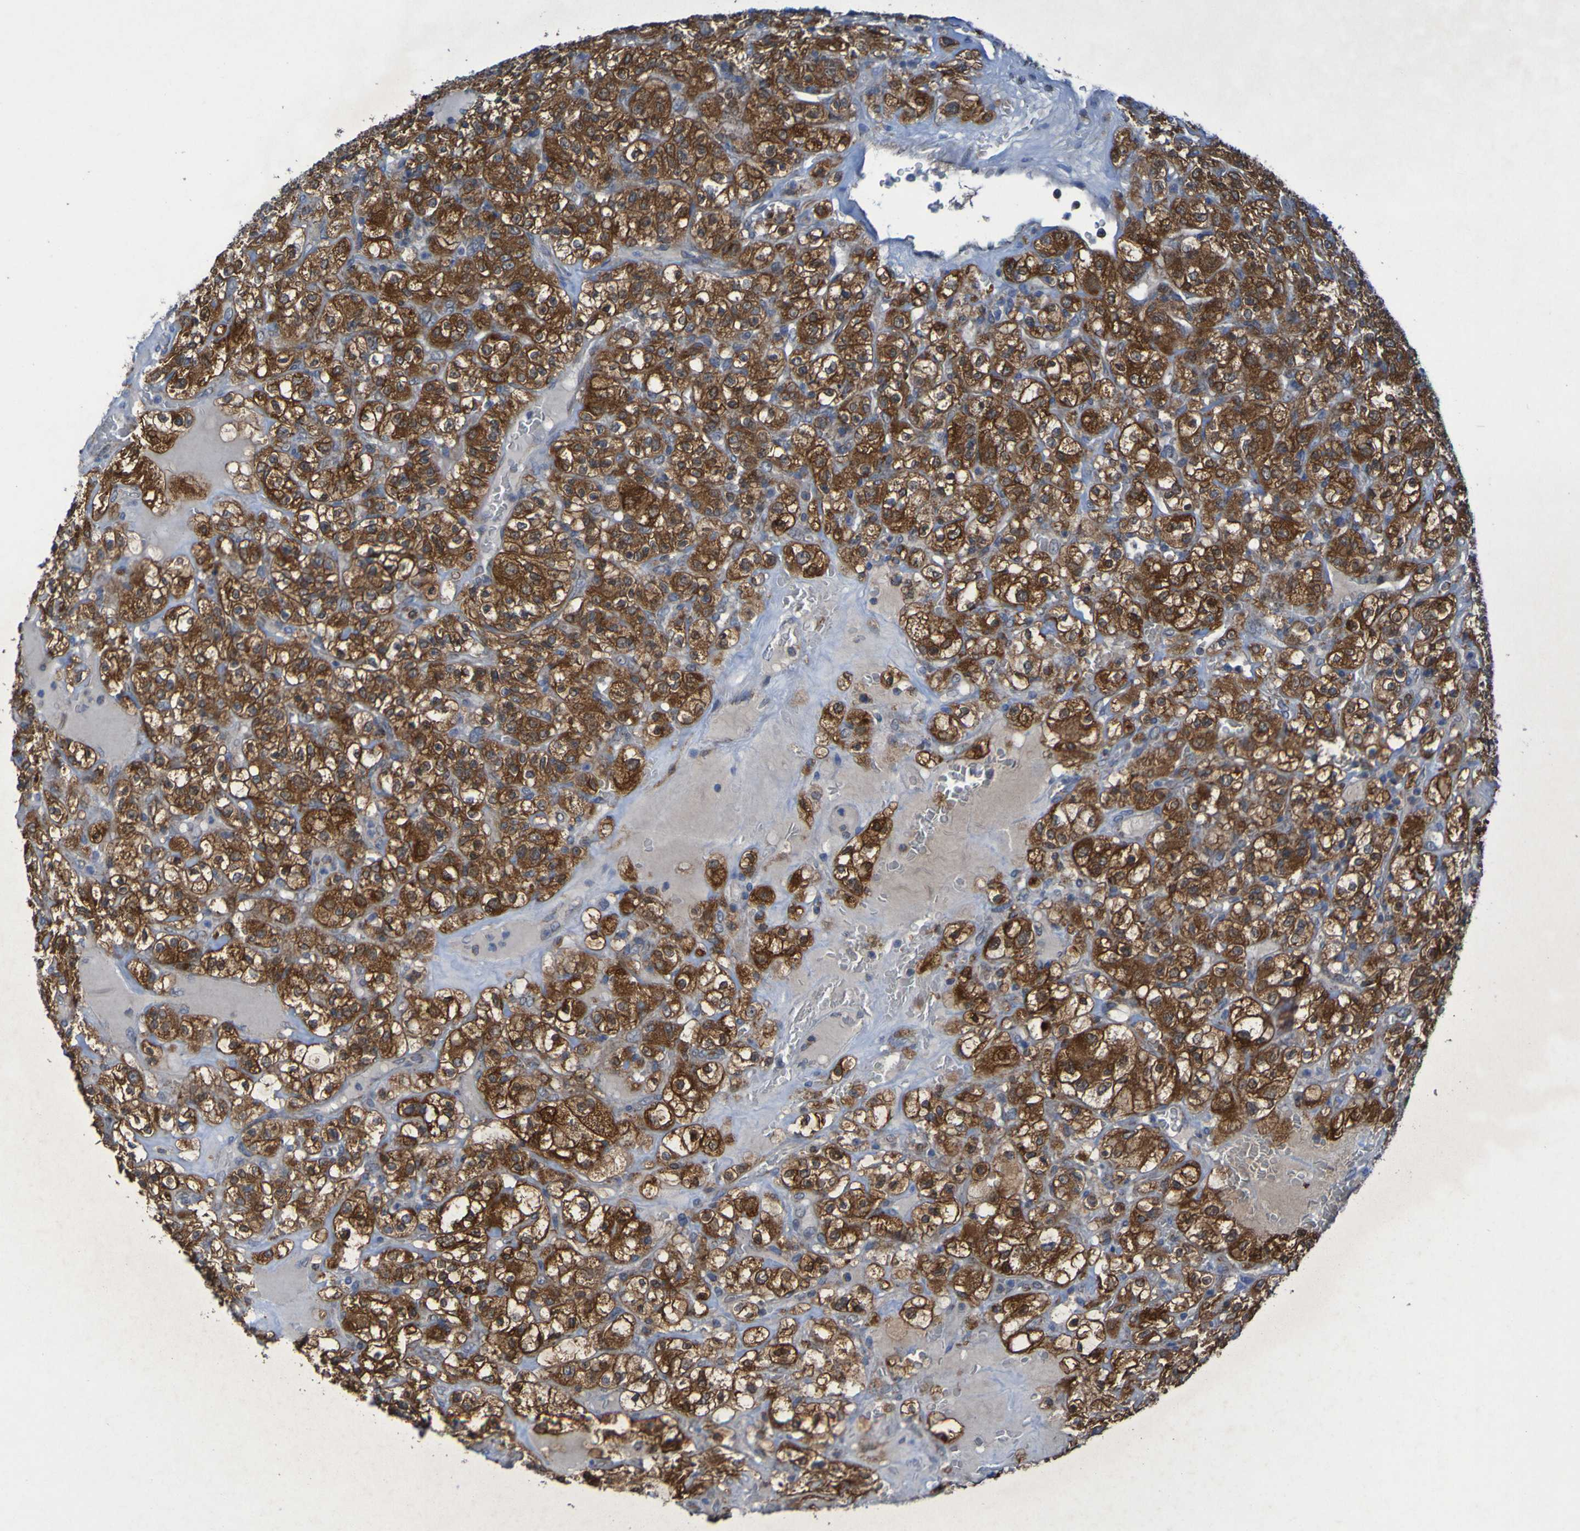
{"staining": {"intensity": "strong", "quantity": ">75%", "location": "cytoplasmic/membranous"}, "tissue": "renal cancer", "cell_type": "Tumor cells", "image_type": "cancer", "snomed": [{"axis": "morphology", "description": "Normal tissue, NOS"}, {"axis": "morphology", "description": "Adenocarcinoma, NOS"}, {"axis": "topography", "description": "Kidney"}], "caption": "Protein expression analysis of human renal cancer (adenocarcinoma) reveals strong cytoplasmic/membranous expression in approximately >75% of tumor cells. (Brightfield microscopy of DAB IHC at high magnification).", "gene": "CCDC51", "patient": {"sex": "female", "age": 72}}